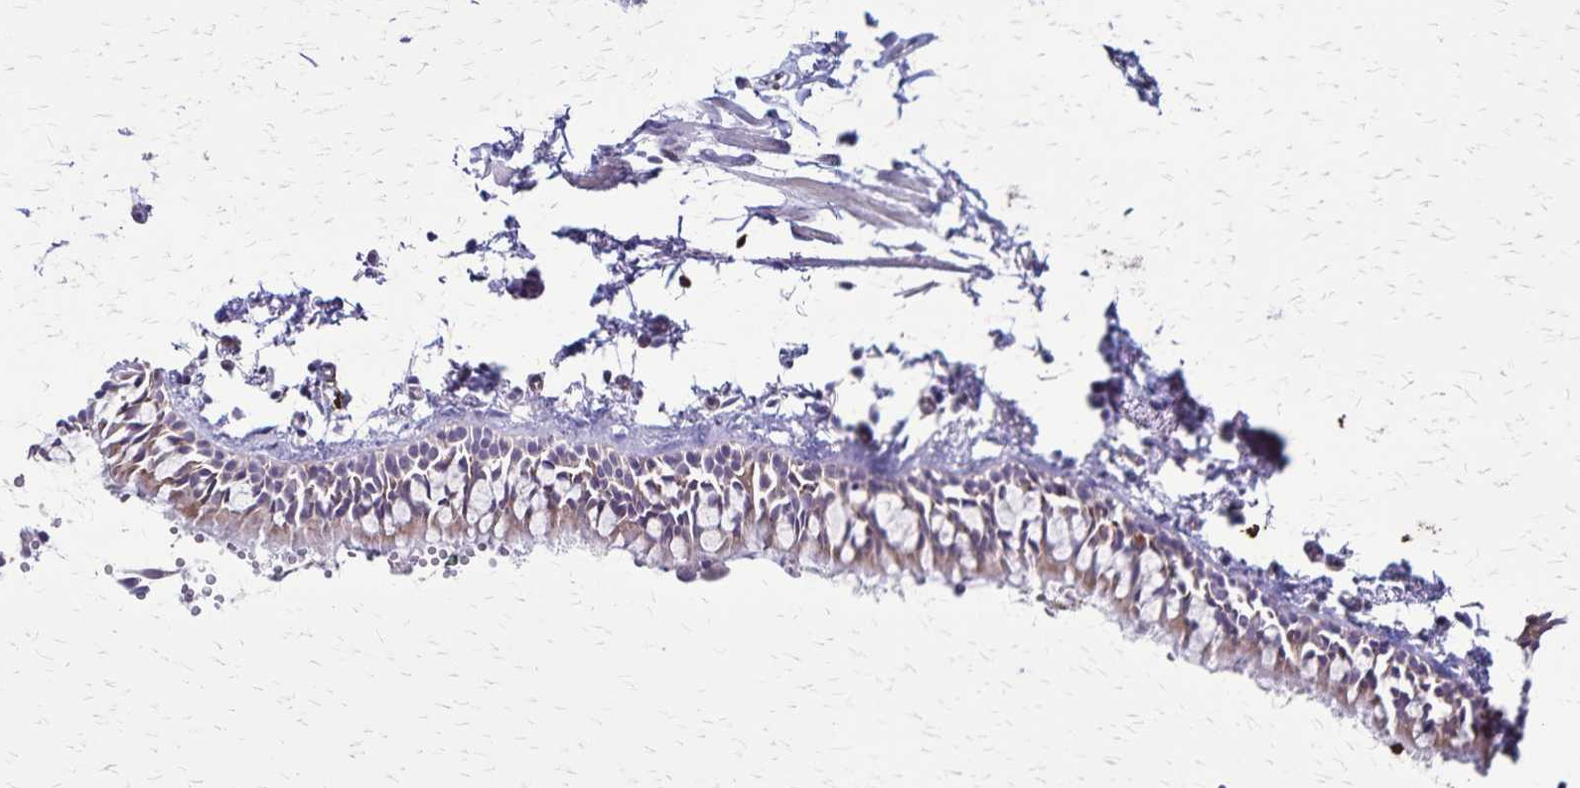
{"staining": {"intensity": "weak", "quantity": "25%-75%", "location": "cytoplasmic/membranous"}, "tissue": "bronchus", "cell_type": "Respiratory epithelial cells", "image_type": "normal", "snomed": [{"axis": "morphology", "description": "Normal tissue, NOS"}, {"axis": "topography", "description": "Bronchus"}], "caption": "Human bronchus stained with a brown dye shows weak cytoplasmic/membranous positive positivity in approximately 25%-75% of respiratory epithelial cells.", "gene": "ULBP3", "patient": {"sex": "female", "age": 59}}